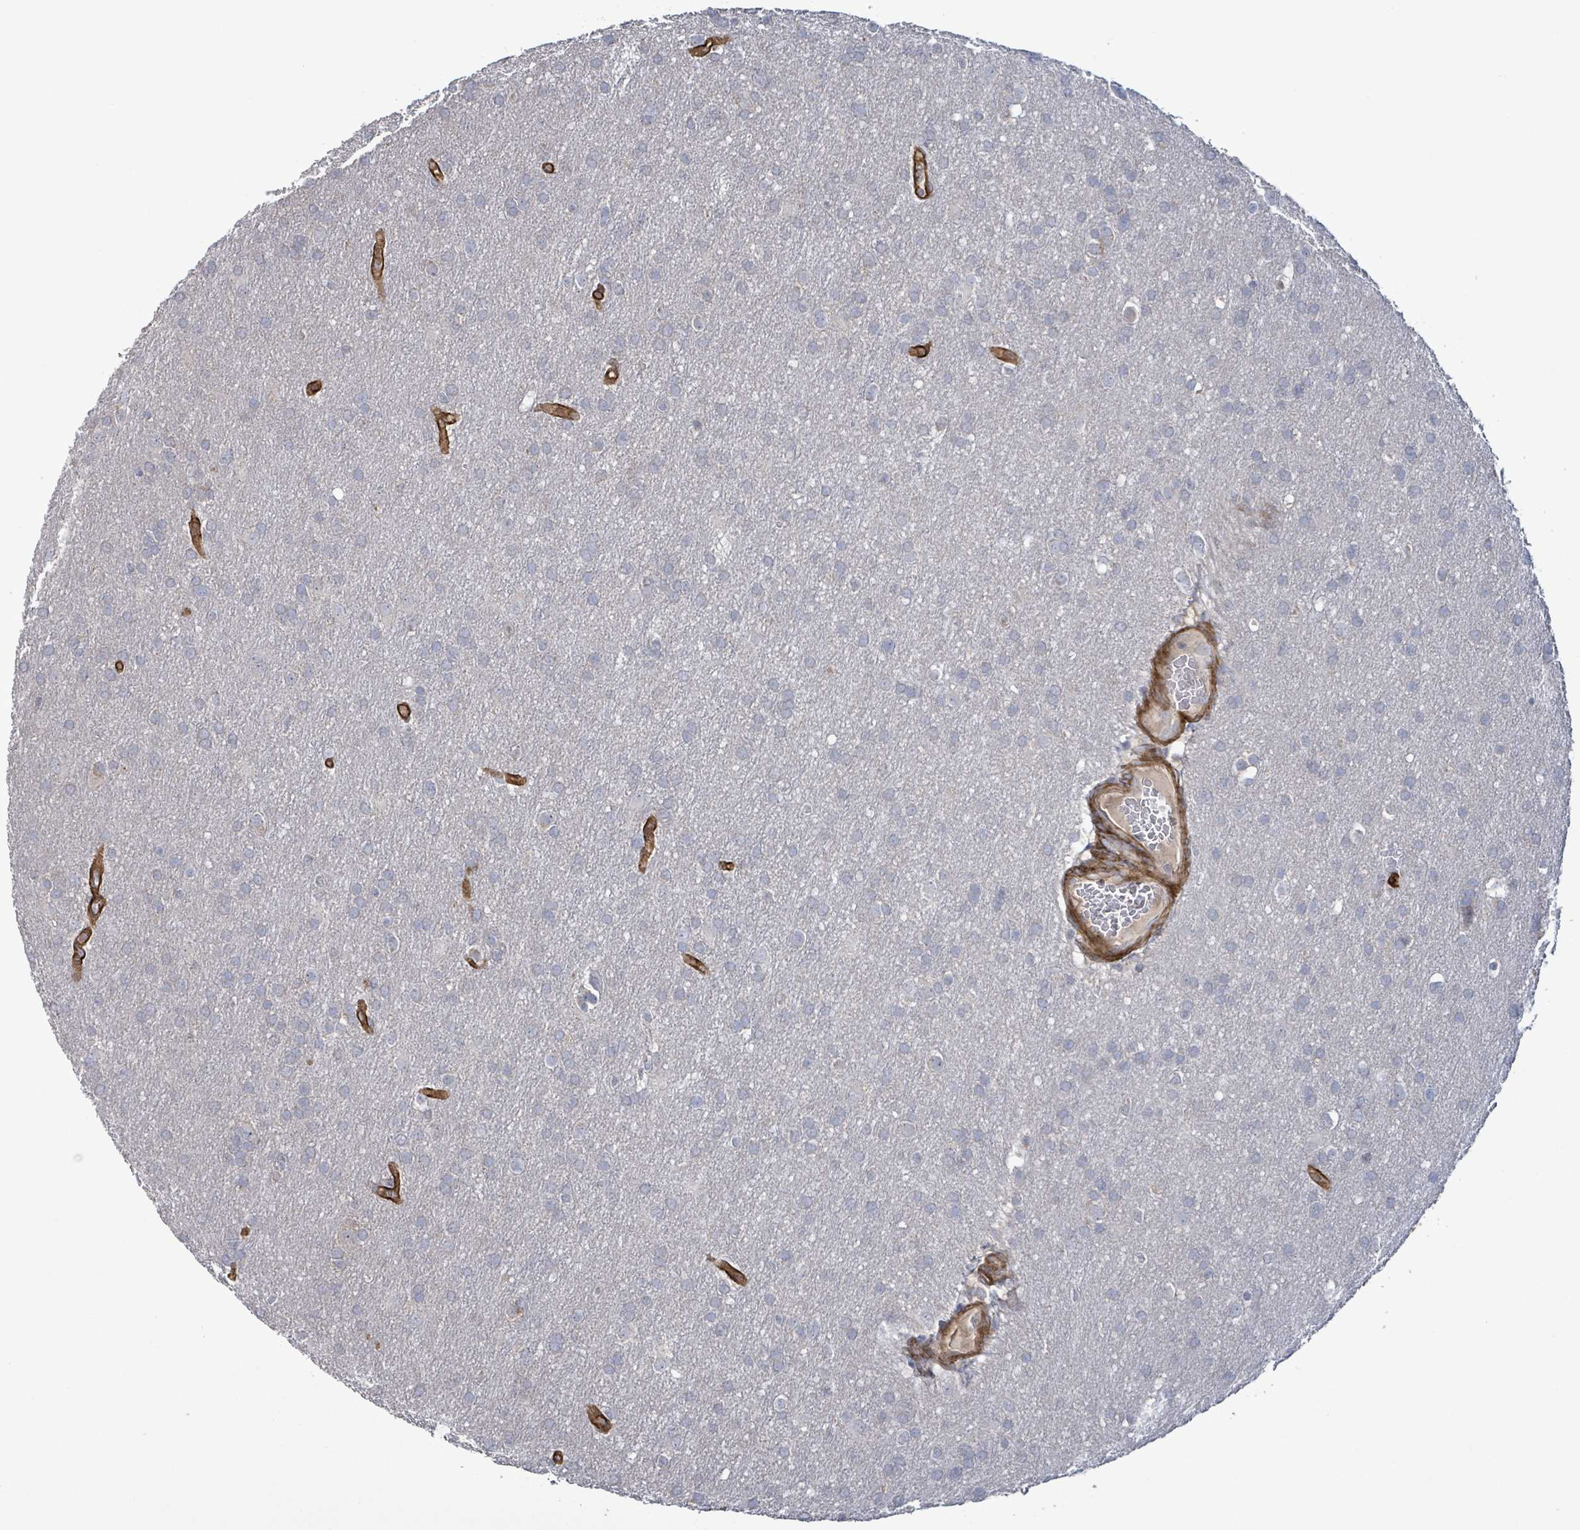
{"staining": {"intensity": "negative", "quantity": "none", "location": "none"}, "tissue": "glioma", "cell_type": "Tumor cells", "image_type": "cancer", "snomed": [{"axis": "morphology", "description": "Glioma, malignant, Low grade"}, {"axis": "topography", "description": "Brain"}], "caption": "This photomicrograph is of malignant glioma (low-grade) stained with immunohistochemistry to label a protein in brown with the nuclei are counter-stained blue. There is no positivity in tumor cells.", "gene": "KANK3", "patient": {"sex": "female", "age": 32}}